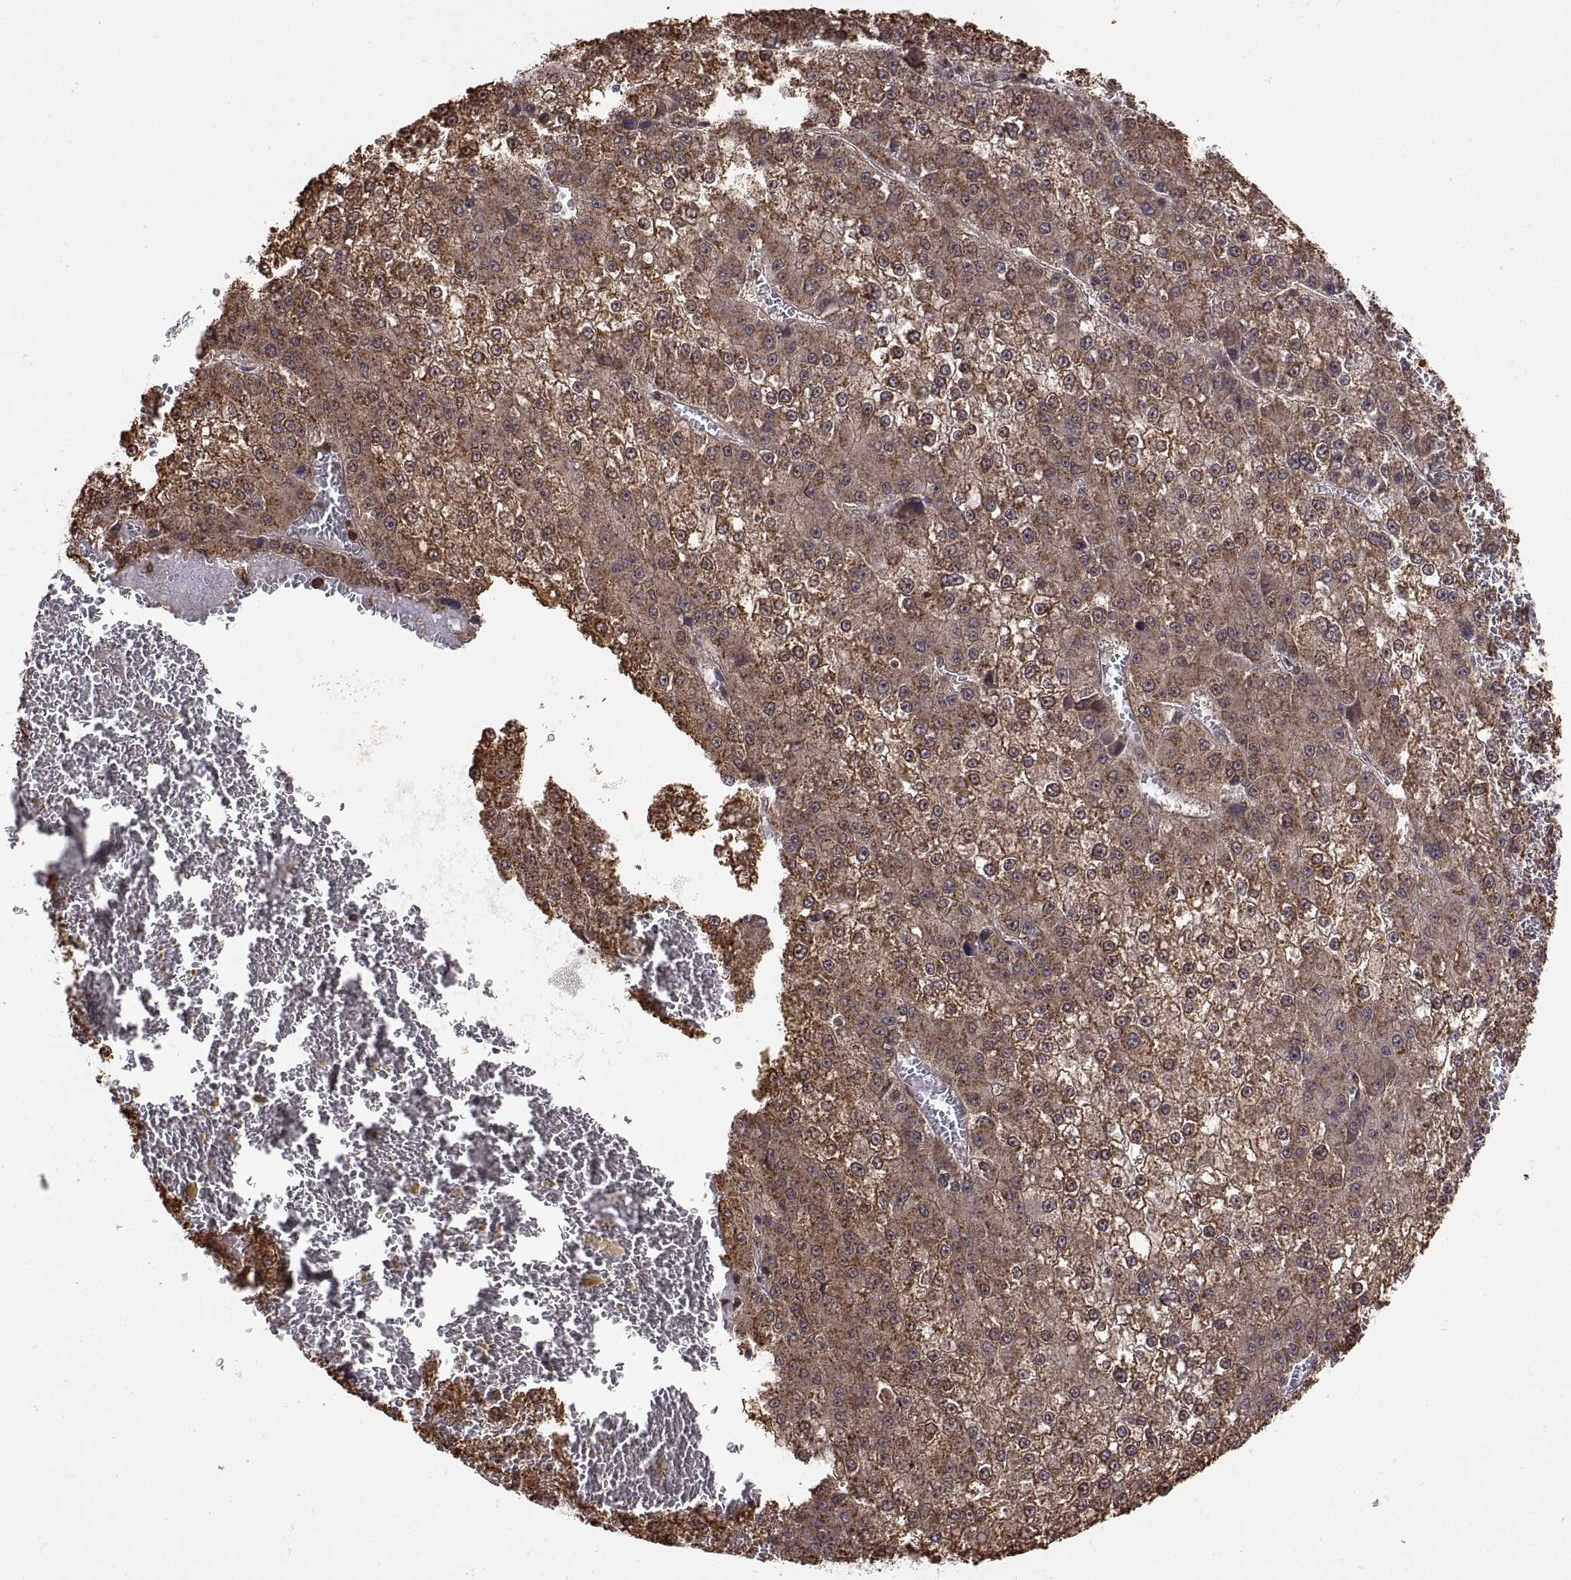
{"staining": {"intensity": "moderate", "quantity": ">75%", "location": "cytoplasmic/membranous"}, "tissue": "liver cancer", "cell_type": "Tumor cells", "image_type": "cancer", "snomed": [{"axis": "morphology", "description": "Carcinoma, Hepatocellular, NOS"}, {"axis": "topography", "description": "Liver"}], "caption": "This is a micrograph of IHC staining of liver cancer (hepatocellular carcinoma), which shows moderate staining in the cytoplasmic/membranous of tumor cells.", "gene": "ZNRF2", "patient": {"sex": "female", "age": 73}}